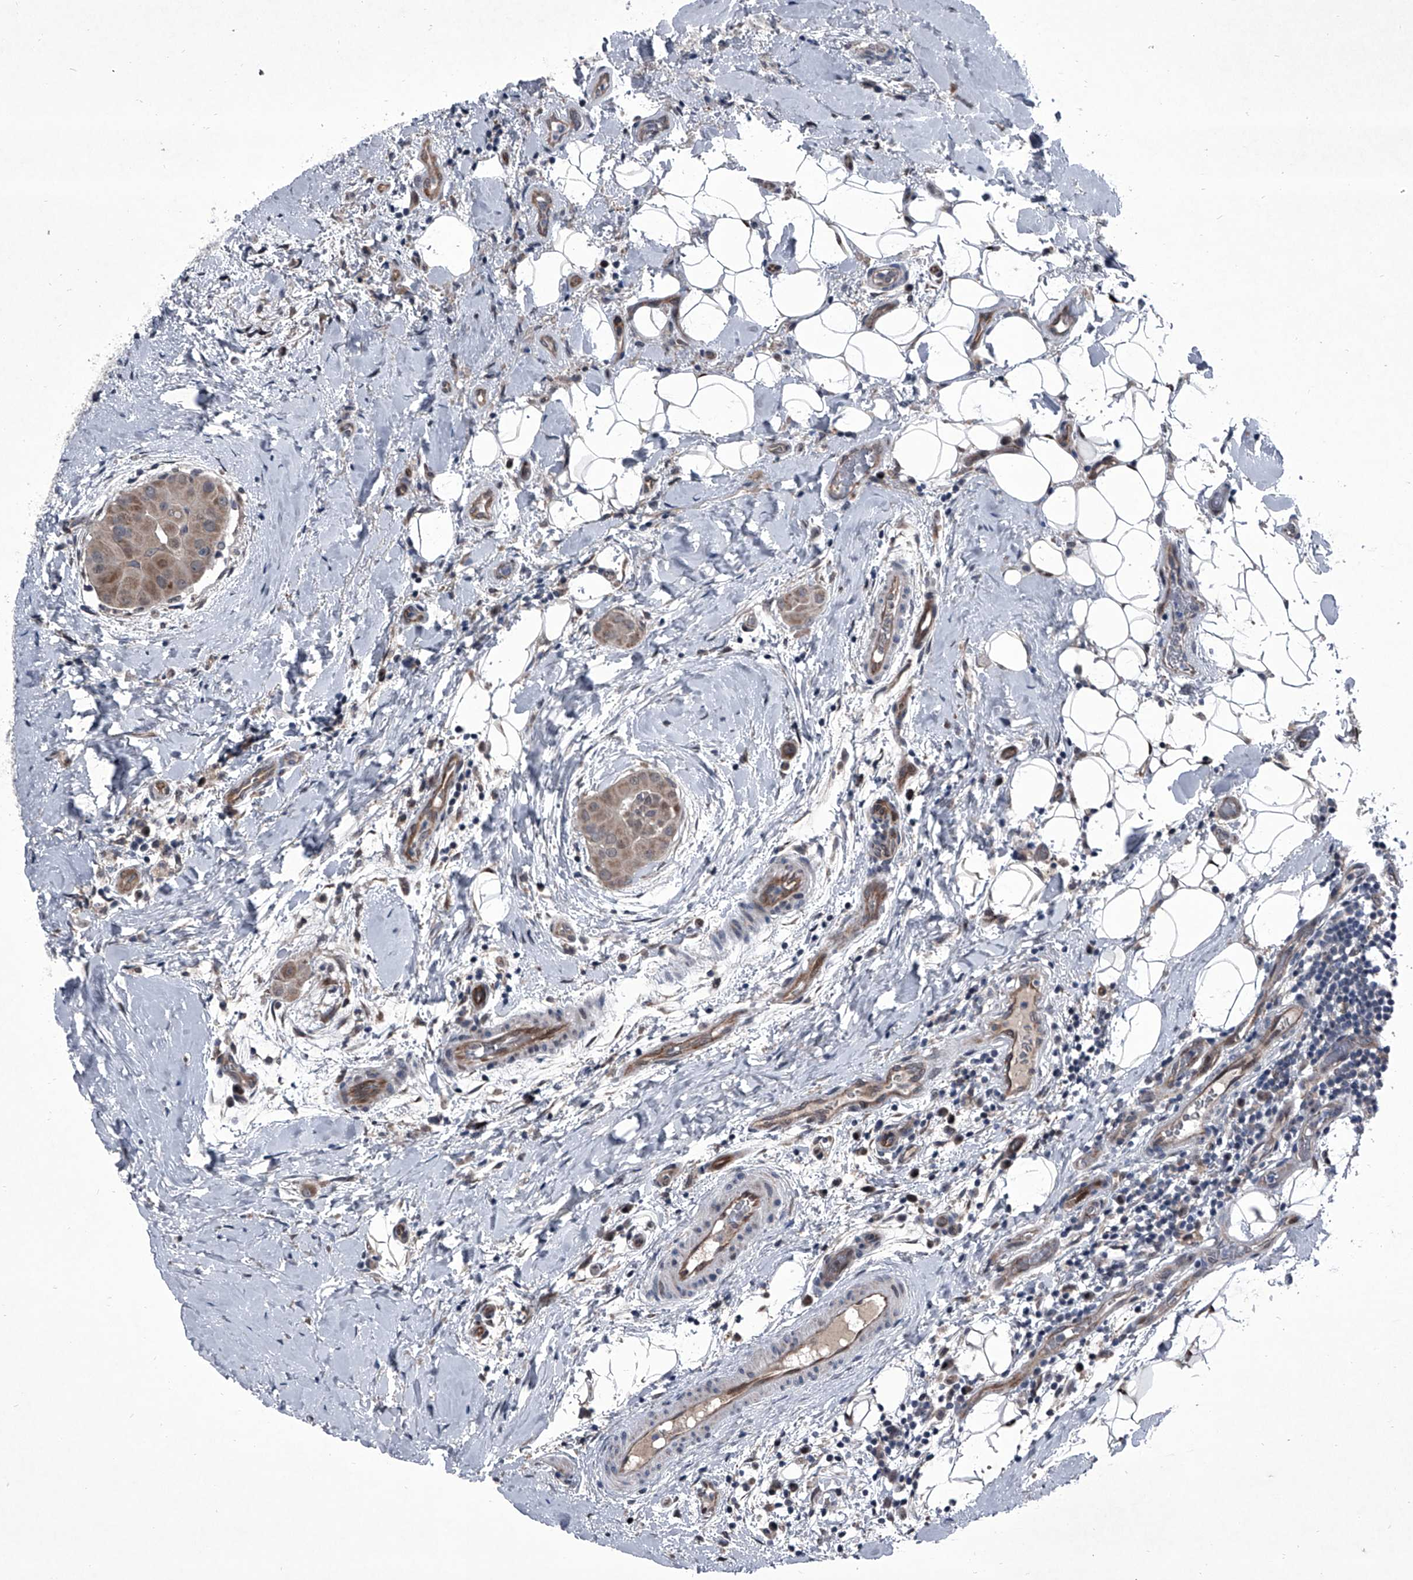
{"staining": {"intensity": "weak", "quantity": "25%-75%", "location": "cytoplasmic/membranous"}, "tissue": "thyroid cancer", "cell_type": "Tumor cells", "image_type": "cancer", "snomed": [{"axis": "morphology", "description": "Papillary adenocarcinoma, NOS"}, {"axis": "topography", "description": "Thyroid gland"}], "caption": "An immunohistochemistry (IHC) image of tumor tissue is shown. Protein staining in brown labels weak cytoplasmic/membranous positivity in thyroid cancer (papillary adenocarcinoma) within tumor cells. Immunohistochemistry stains the protein in brown and the nuclei are stained blue.", "gene": "ELK4", "patient": {"sex": "male", "age": 33}}